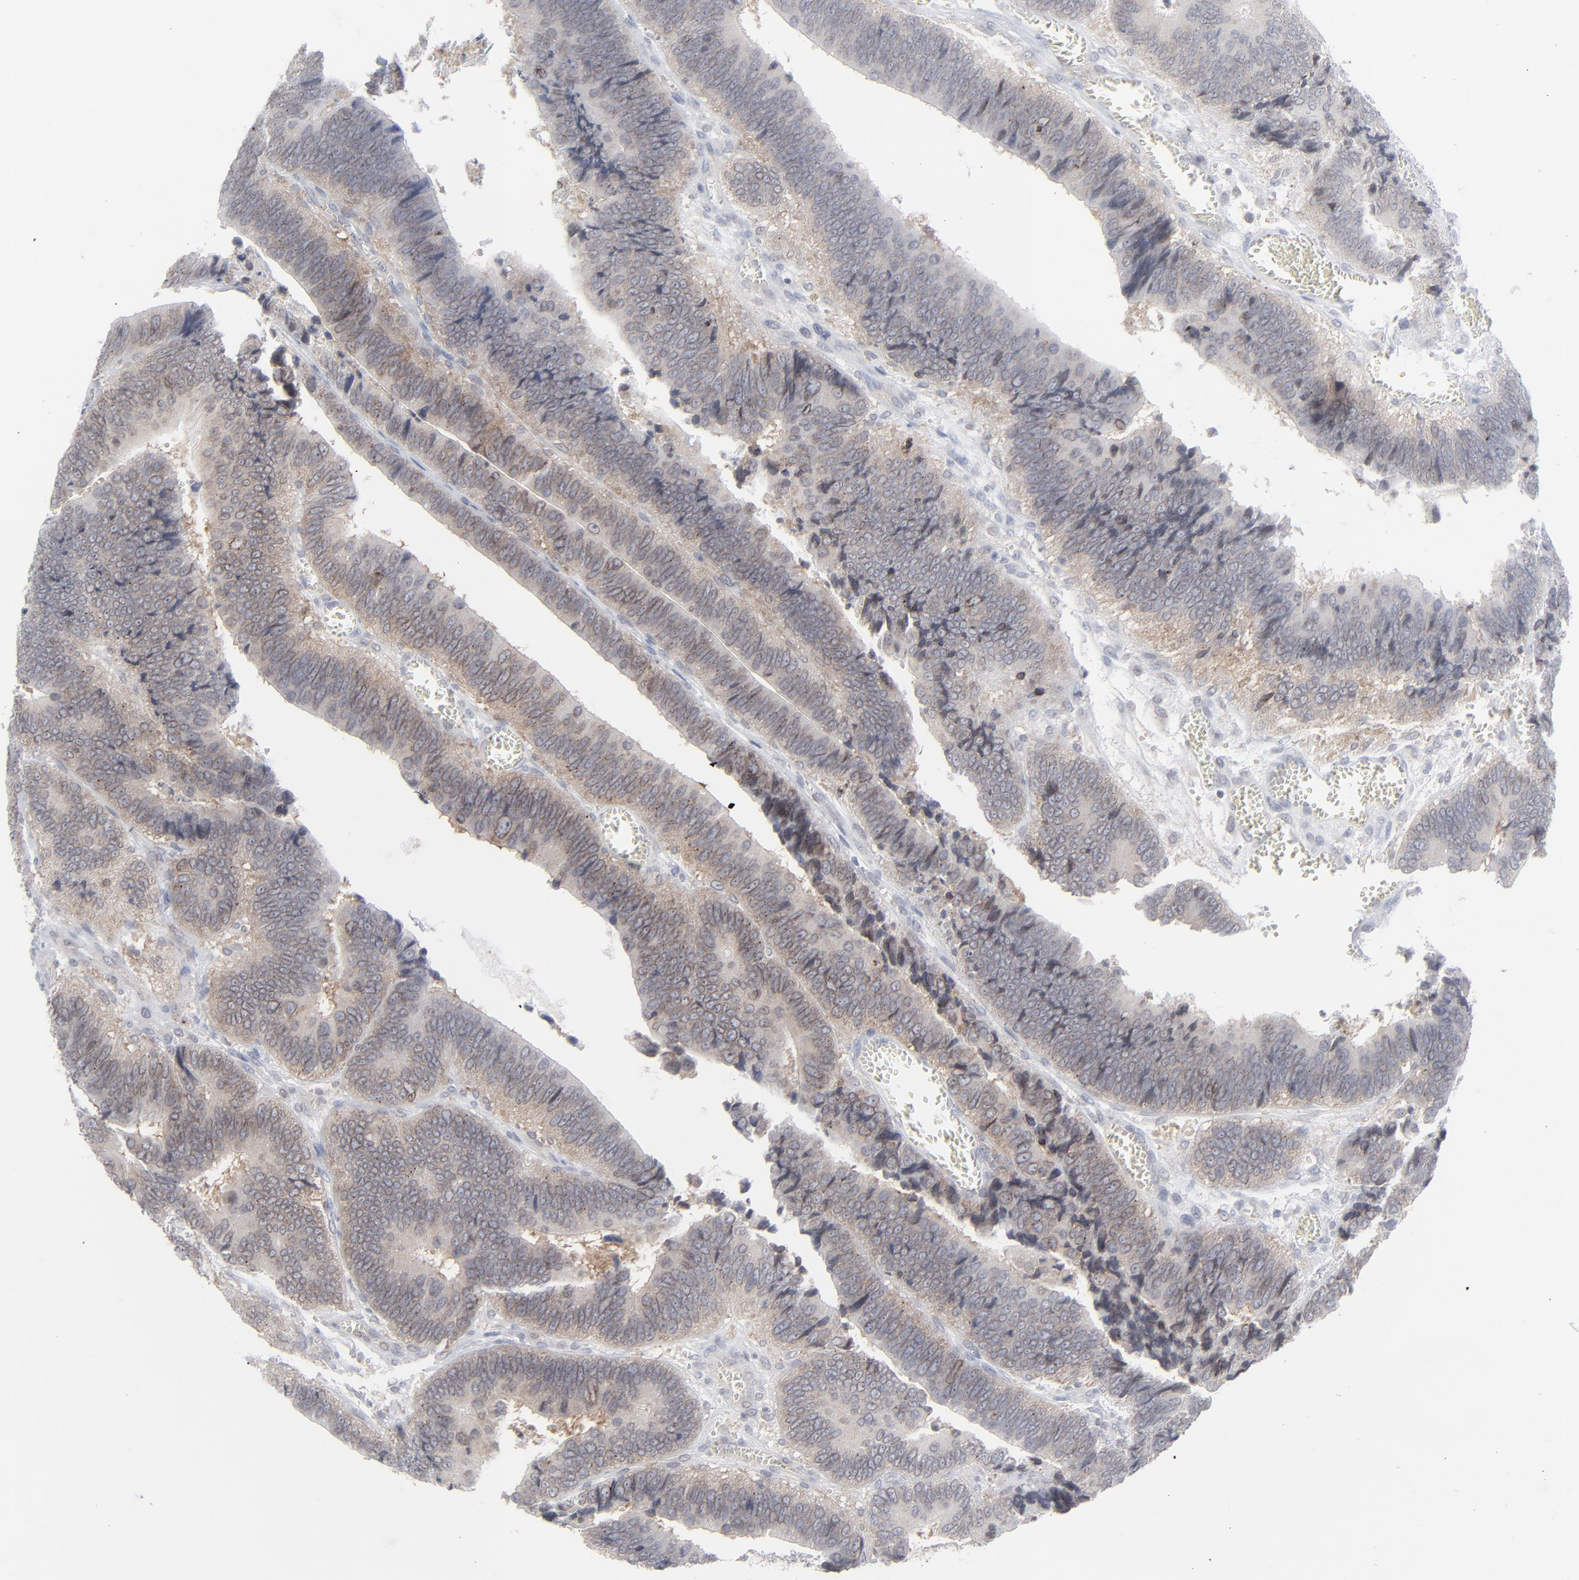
{"staining": {"intensity": "moderate", "quantity": "25%-75%", "location": "cytoplasmic/membranous,nuclear"}, "tissue": "colorectal cancer", "cell_type": "Tumor cells", "image_type": "cancer", "snomed": [{"axis": "morphology", "description": "Adenocarcinoma, NOS"}, {"axis": "topography", "description": "Colon"}], "caption": "Immunohistochemistry (IHC) of human colorectal cancer reveals medium levels of moderate cytoplasmic/membranous and nuclear expression in about 25%-75% of tumor cells.", "gene": "NUP88", "patient": {"sex": "male", "age": 72}}